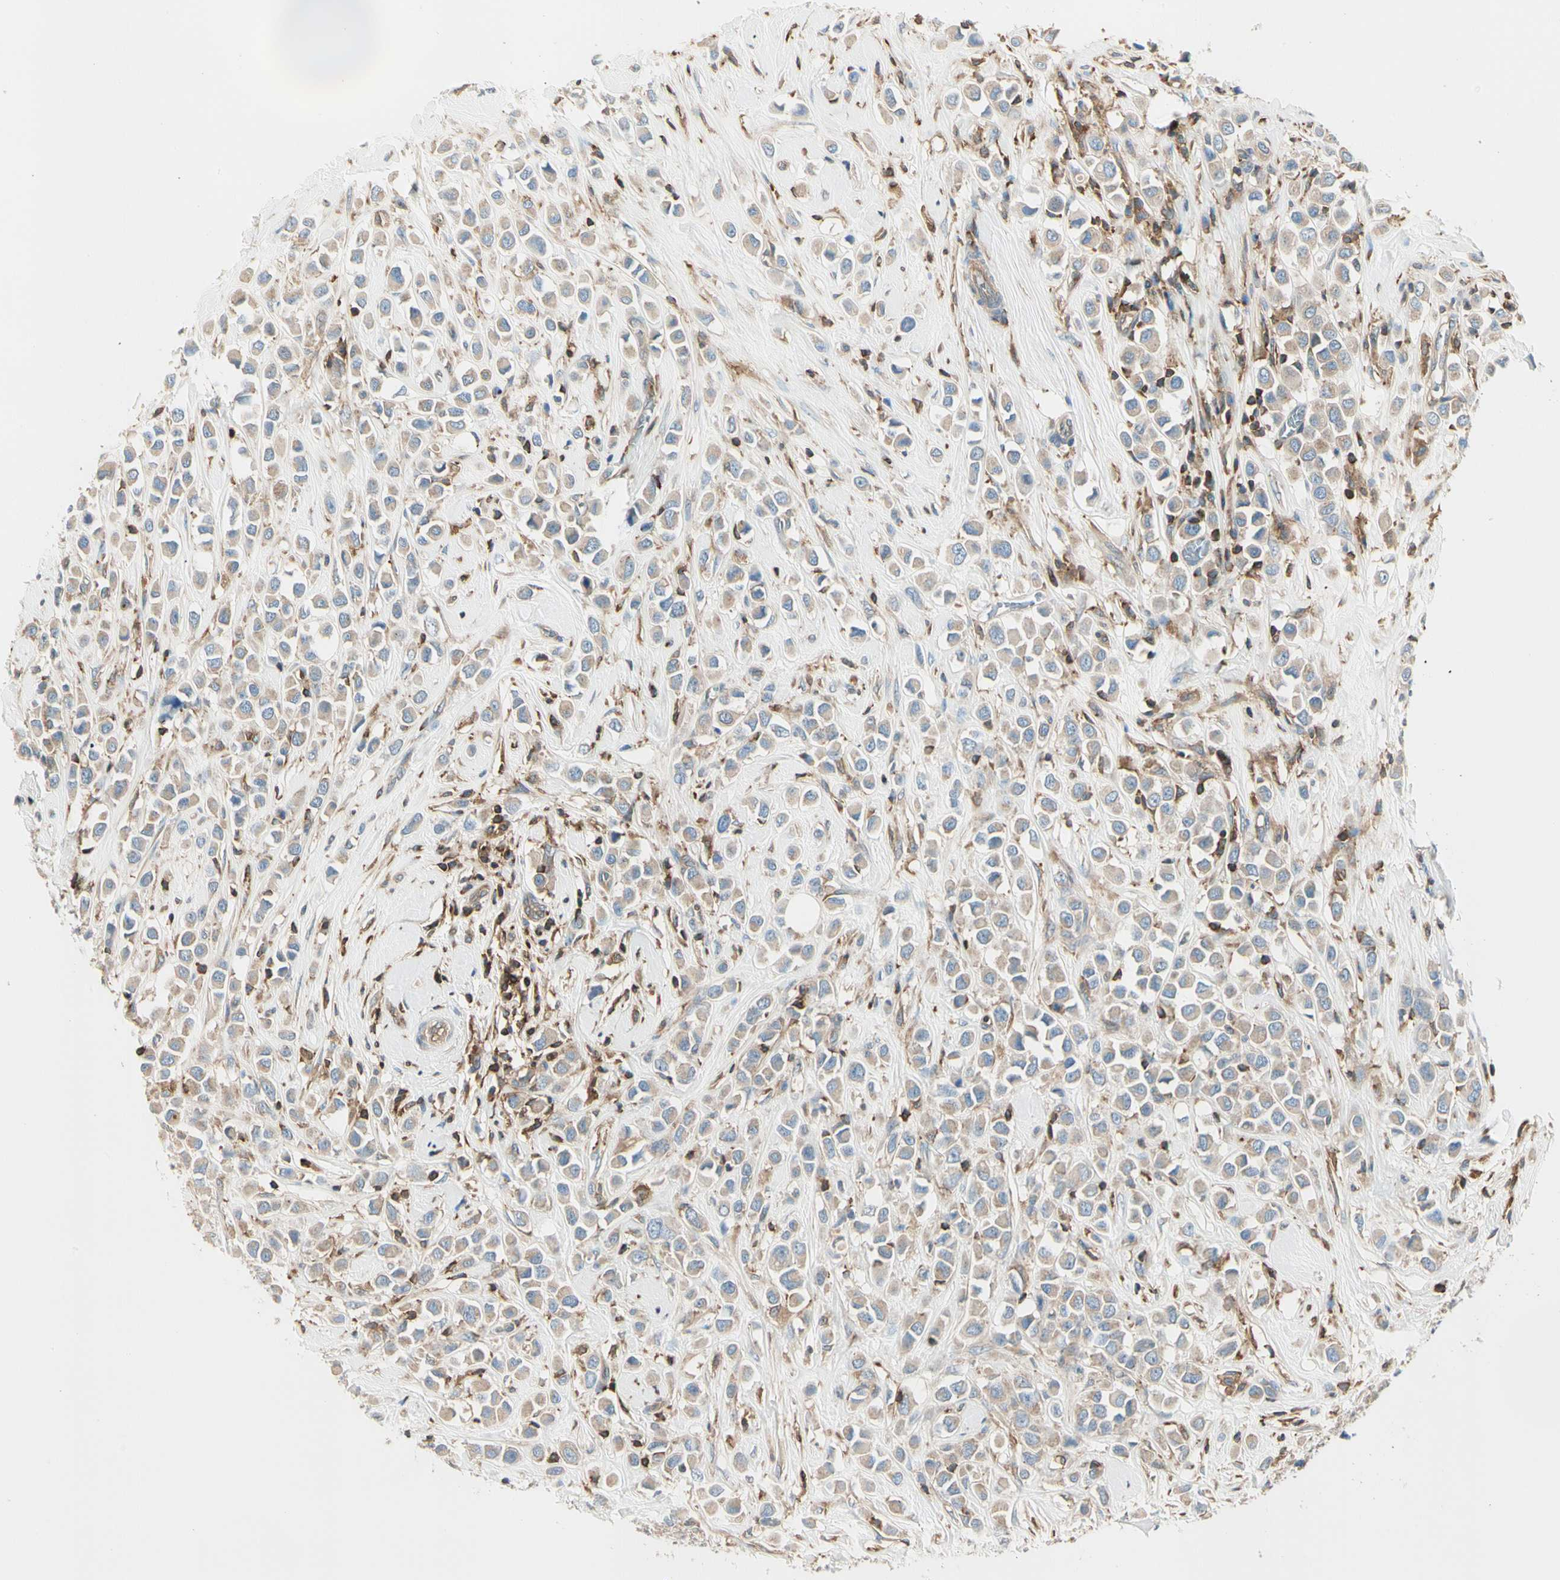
{"staining": {"intensity": "weak", "quantity": ">75%", "location": "cytoplasmic/membranous"}, "tissue": "breast cancer", "cell_type": "Tumor cells", "image_type": "cancer", "snomed": [{"axis": "morphology", "description": "Duct carcinoma"}, {"axis": "topography", "description": "Breast"}], "caption": "Immunohistochemistry (DAB) staining of infiltrating ductal carcinoma (breast) displays weak cytoplasmic/membranous protein positivity in about >75% of tumor cells. (DAB (3,3'-diaminobenzidine) = brown stain, brightfield microscopy at high magnification).", "gene": "CAPZA2", "patient": {"sex": "female", "age": 61}}